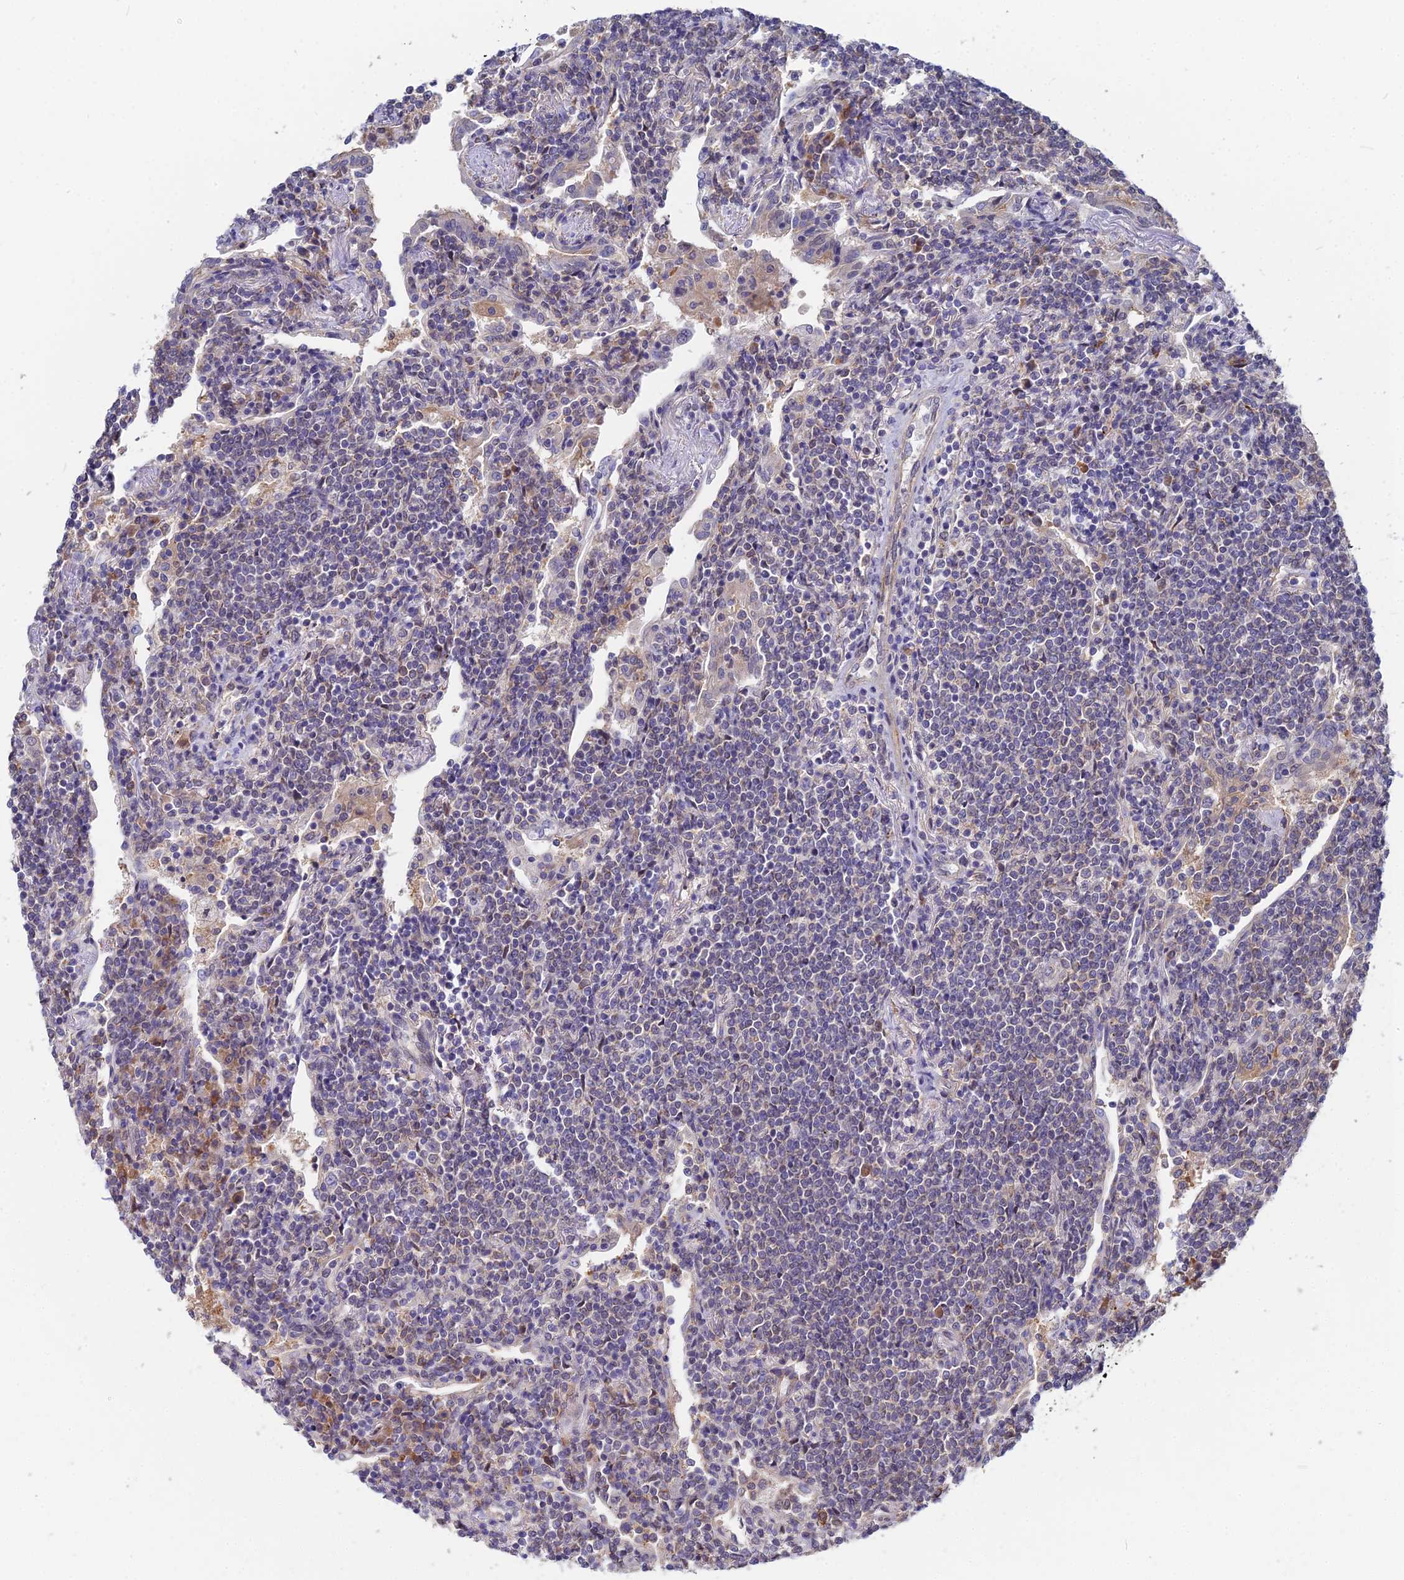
{"staining": {"intensity": "negative", "quantity": "none", "location": "none"}, "tissue": "lymphoma", "cell_type": "Tumor cells", "image_type": "cancer", "snomed": [{"axis": "morphology", "description": "Malignant lymphoma, non-Hodgkin's type, Low grade"}, {"axis": "topography", "description": "Lung"}], "caption": "IHC photomicrograph of neoplastic tissue: low-grade malignant lymphoma, non-Hodgkin's type stained with DAB reveals no significant protein staining in tumor cells.", "gene": "DNAH14", "patient": {"sex": "female", "age": 71}}